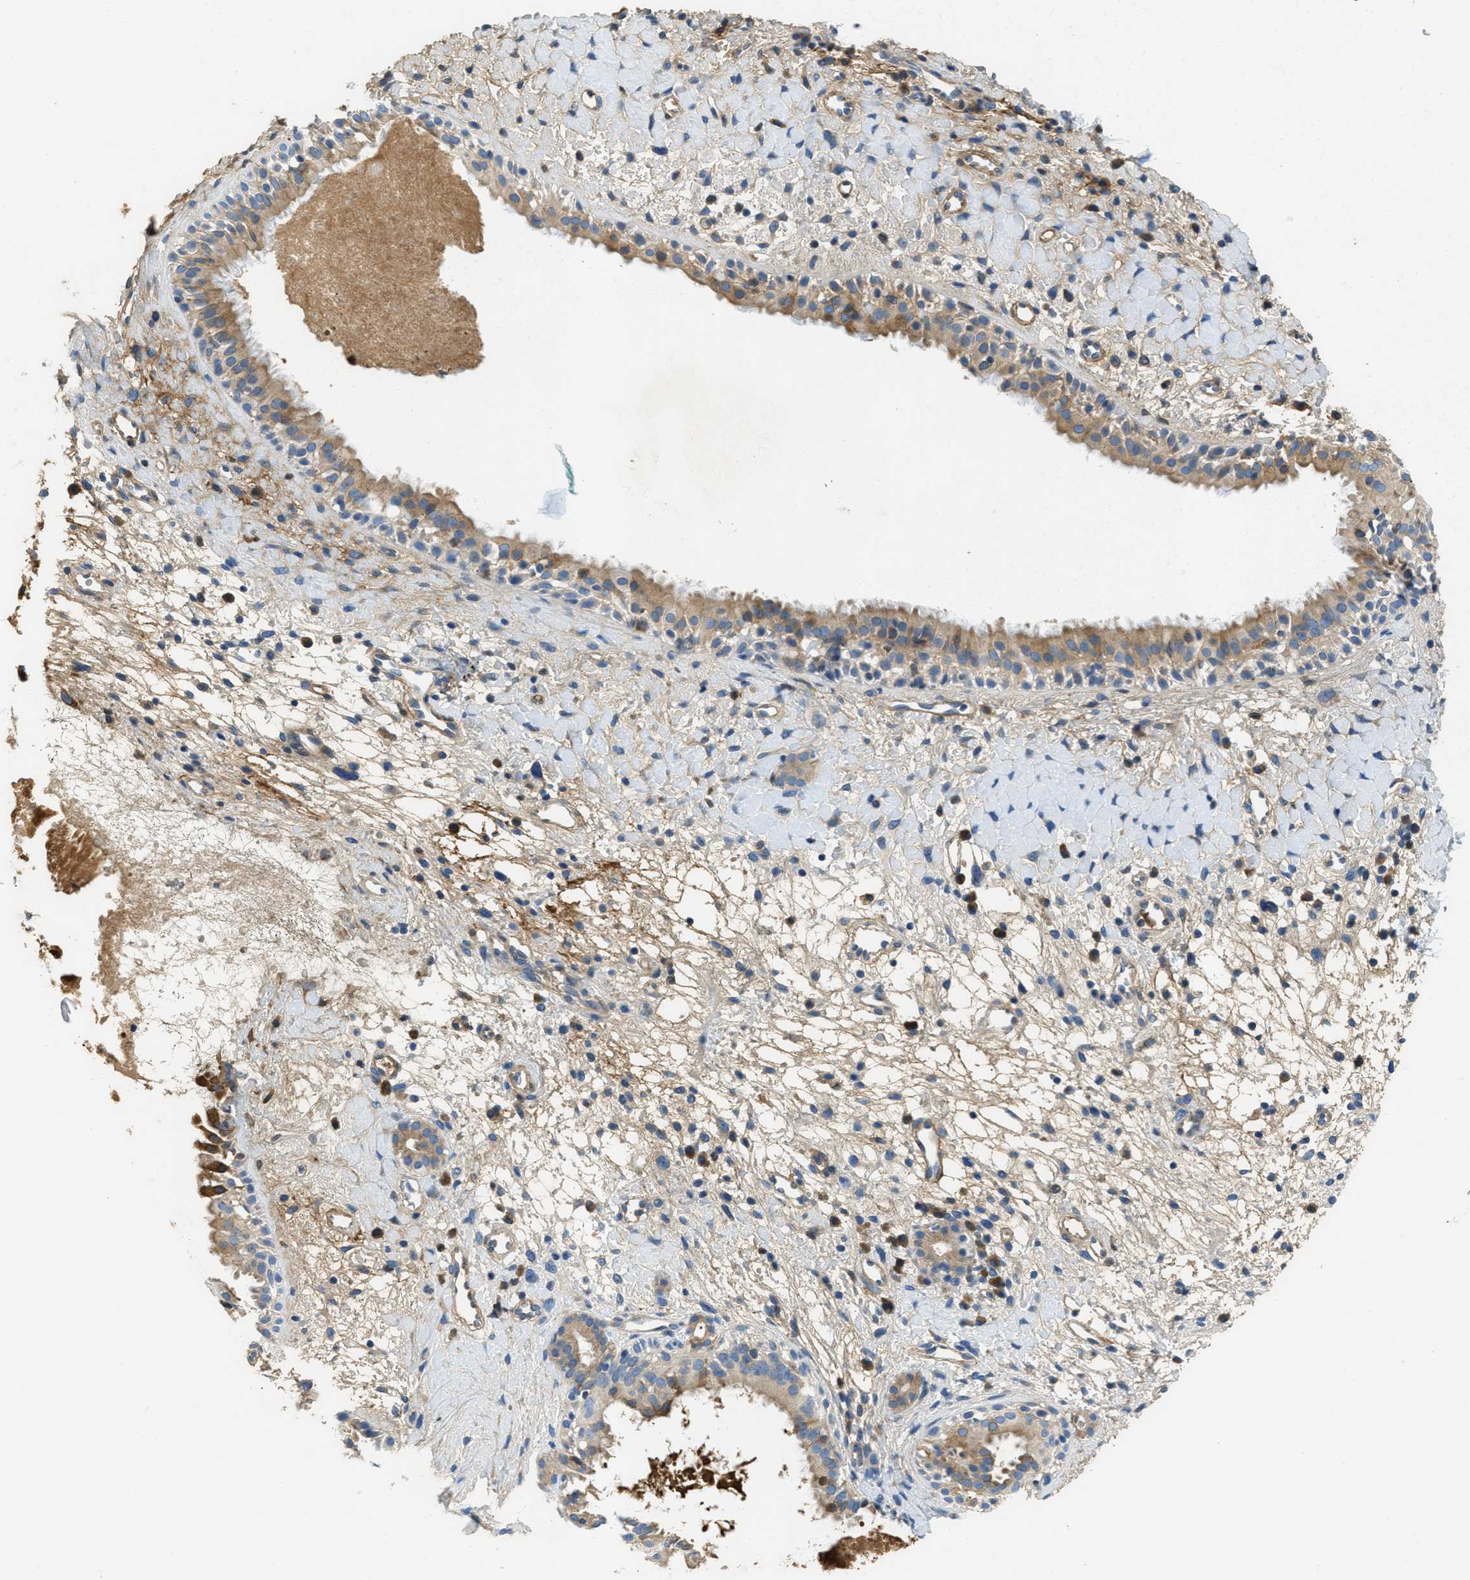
{"staining": {"intensity": "weak", "quantity": "25%-75%", "location": "cytoplasmic/membranous"}, "tissue": "nasopharynx", "cell_type": "Respiratory epithelial cells", "image_type": "normal", "snomed": [{"axis": "morphology", "description": "Normal tissue, NOS"}, {"axis": "topography", "description": "Nasopharynx"}], "caption": "High-power microscopy captured an immunohistochemistry (IHC) histopathology image of normal nasopharynx, revealing weak cytoplasmic/membranous expression in approximately 25%-75% of respiratory epithelial cells. The protein of interest is stained brown, and the nuclei are stained in blue (DAB IHC with brightfield microscopy, high magnification).", "gene": "MPDU1", "patient": {"sex": "male", "age": 22}}